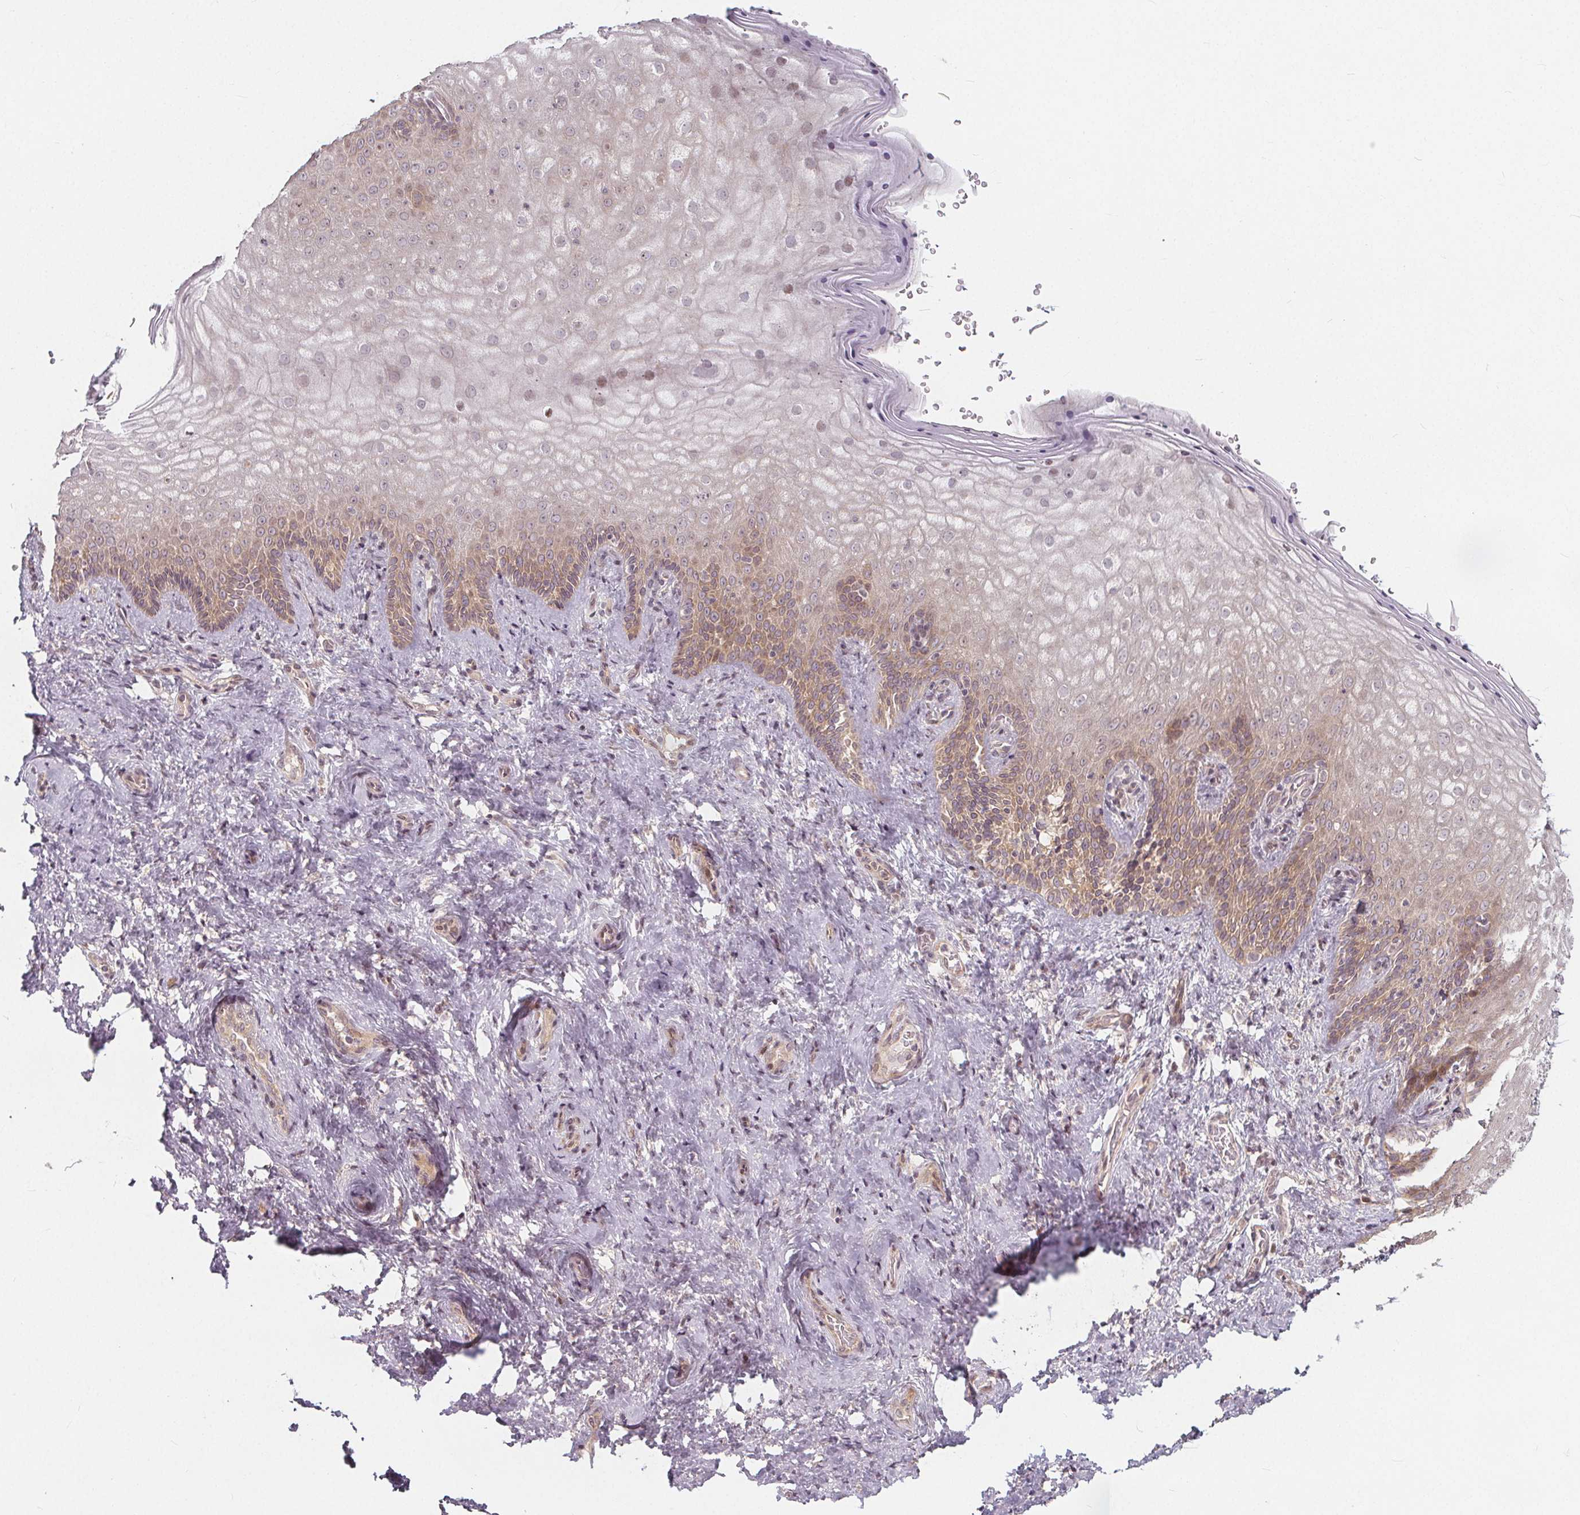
{"staining": {"intensity": "moderate", "quantity": "25%-75%", "location": "cytoplasmic/membranous,nuclear"}, "tissue": "vagina", "cell_type": "Squamous epithelial cells", "image_type": "normal", "snomed": [{"axis": "morphology", "description": "Normal tissue, NOS"}, {"axis": "topography", "description": "Vagina"}], "caption": "Vagina stained with immunohistochemistry (IHC) demonstrates moderate cytoplasmic/membranous,nuclear expression in approximately 25%-75% of squamous epithelial cells. Nuclei are stained in blue.", "gene": "AKT1S1", "patient": {"sex": "female", "age": 42}}